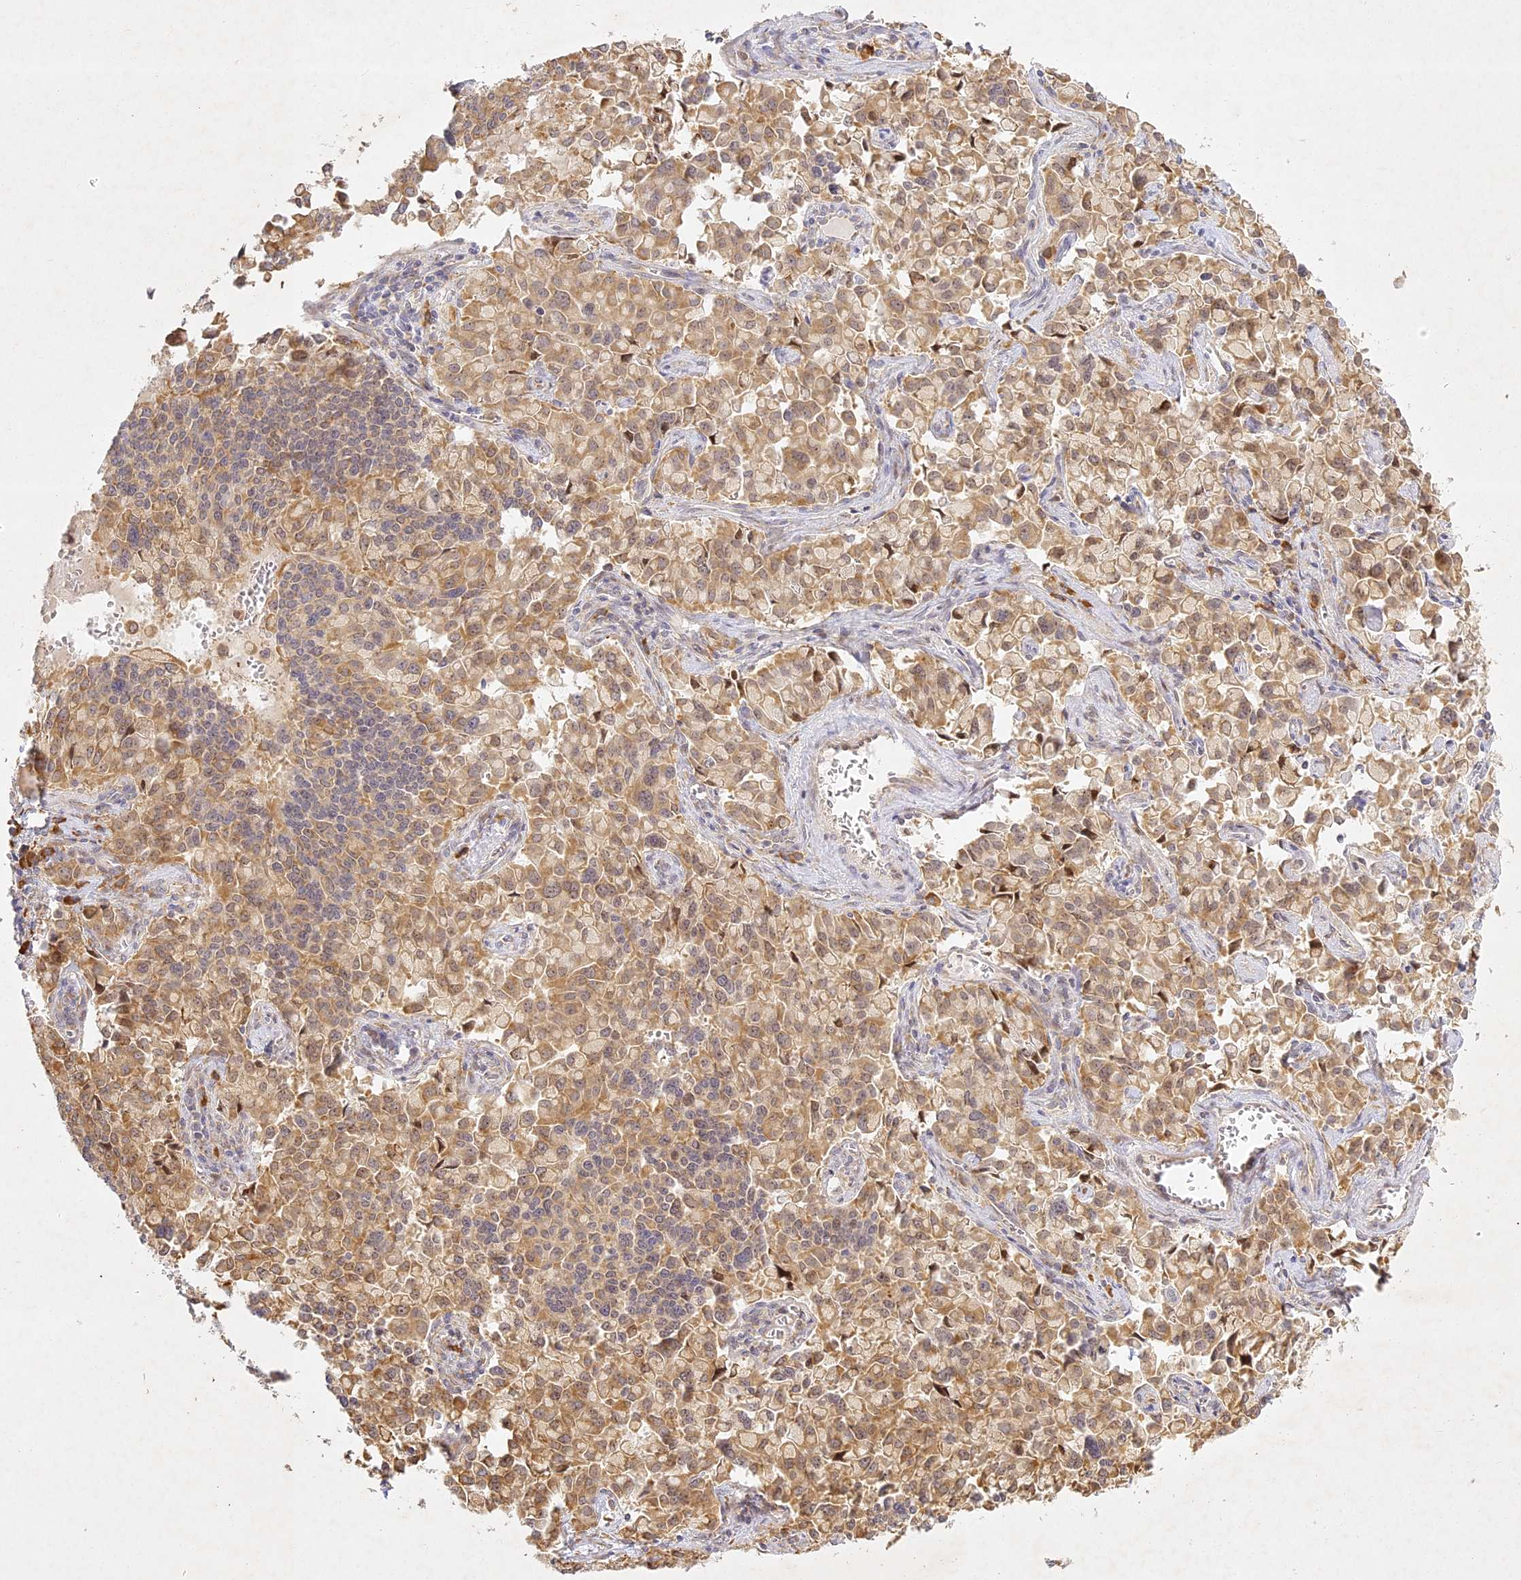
{"staining": {"intensity": "moderate", "quantity": ">75%", "location": "cytoplasmic/membranous"}, "tissue": "pancreatic cancer", "cell_type": "Tumor cells", "image_type": "cancer", "snomed": [{"axis": "morphology", "description": "Adenocarcinoma, NOS"}, {"axis": "topography", "description": "Pancreas"}], "caption": "A micrograph showing moderate cytoplasmic/membranous expression in about >75% of tumor cells in adenocarcinoma (pancreatic), as visualized by brown immunohistochemical staining.", "gene": "SLC30A5", "patient": {"sex": "male", "age": 65}}